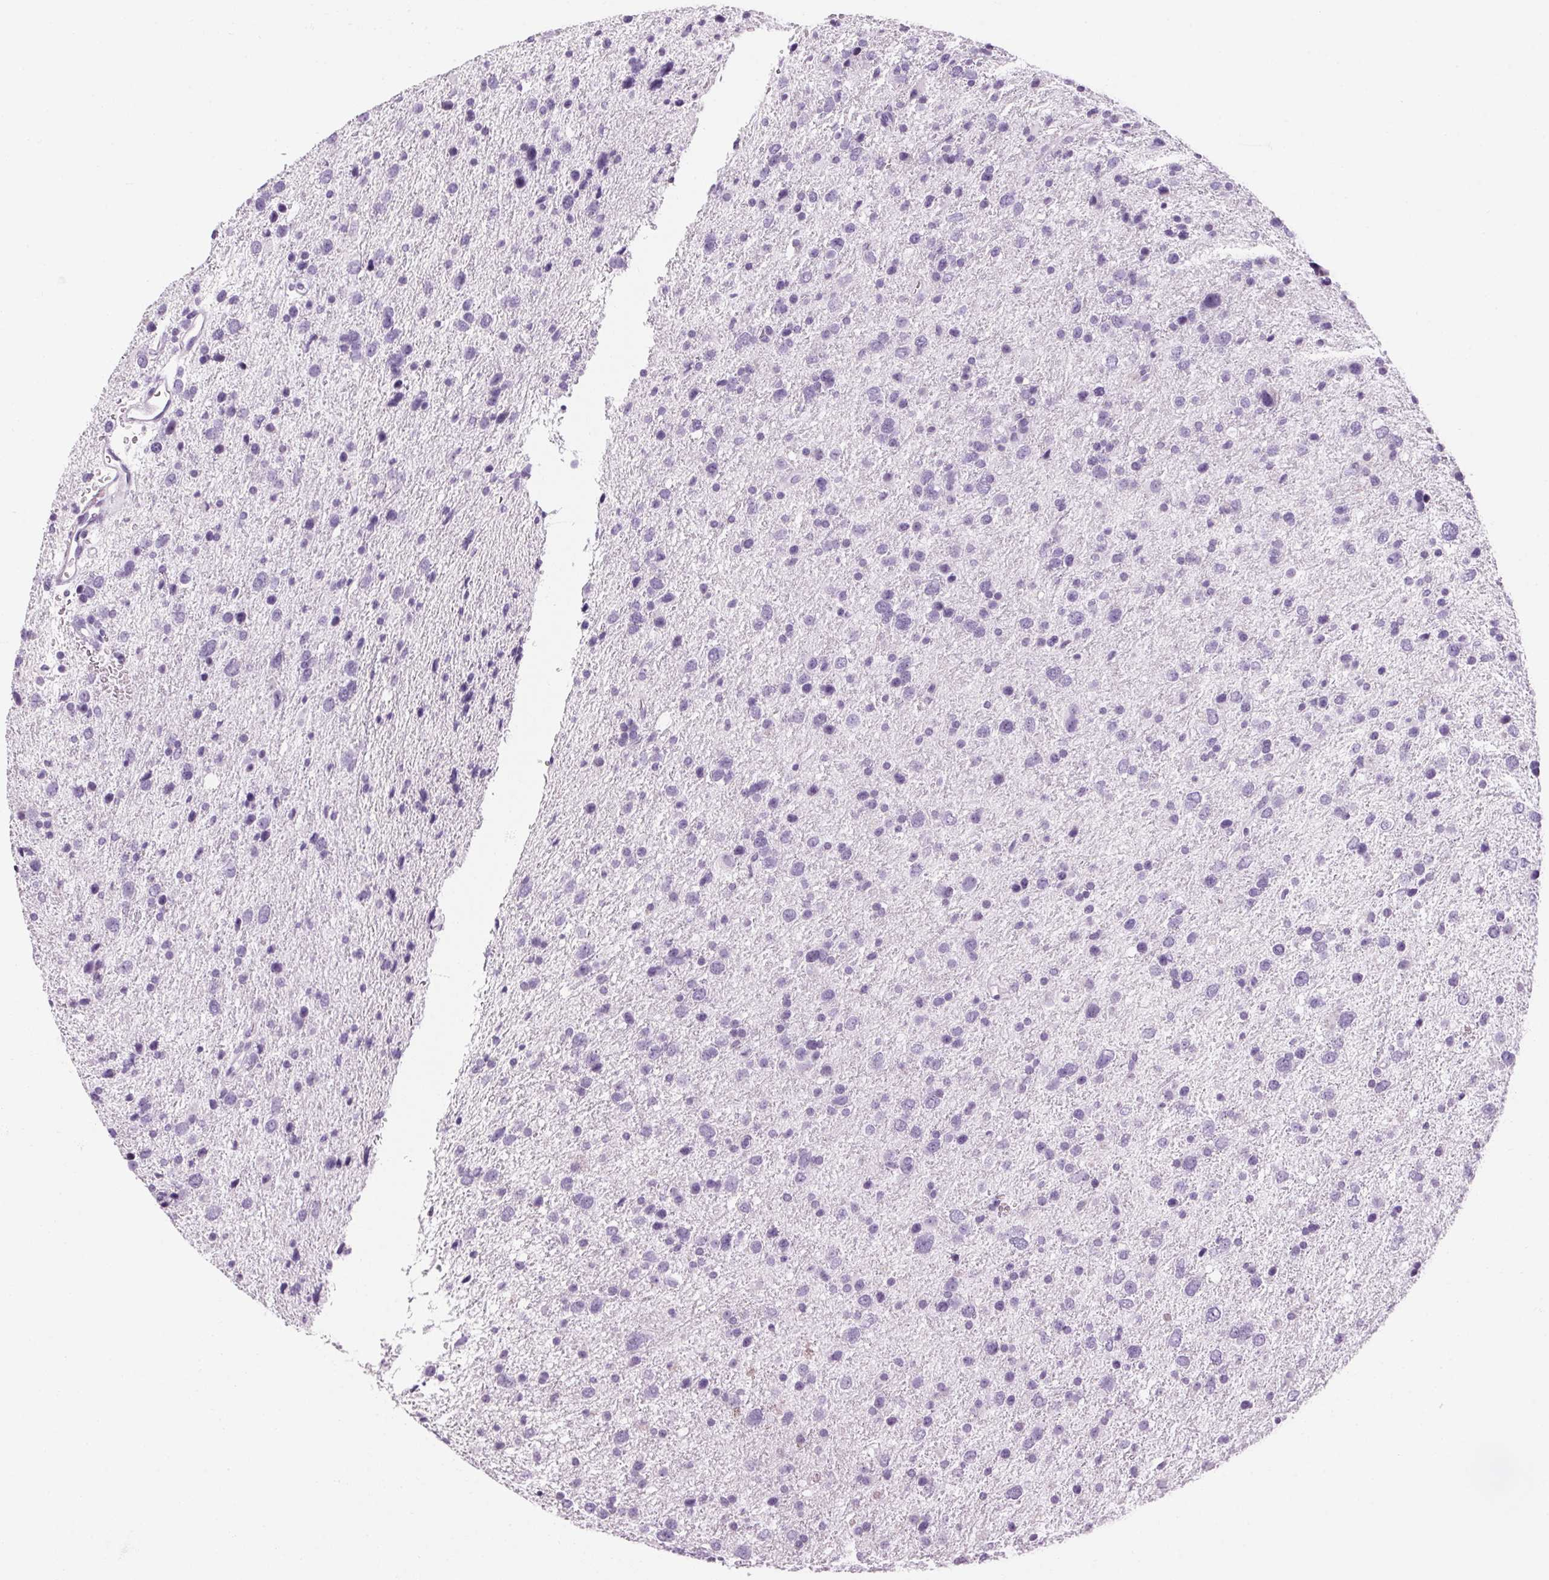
{"staining": {"intensity": "negative", "quantity": "none", "location": "none"}, "tissue": "glioma", "cell_type": "Tumor cells", "image_type": "cancer", "snomed": [{"axis": "morphology", "description": "Glioma, malignant, Low grade"}, {"axis": "topography", "description": "Brain"}], "caption": "Image shows no protein positivity in tumor cells of glioma tissue. The staining is performed using DAB (3,3'-diaminobenzidine) brown chromogen with nuclei counter-stained in using hematoxylin.", "gene": "RPTN", "patient": {"sex": "female", "age": 55}}